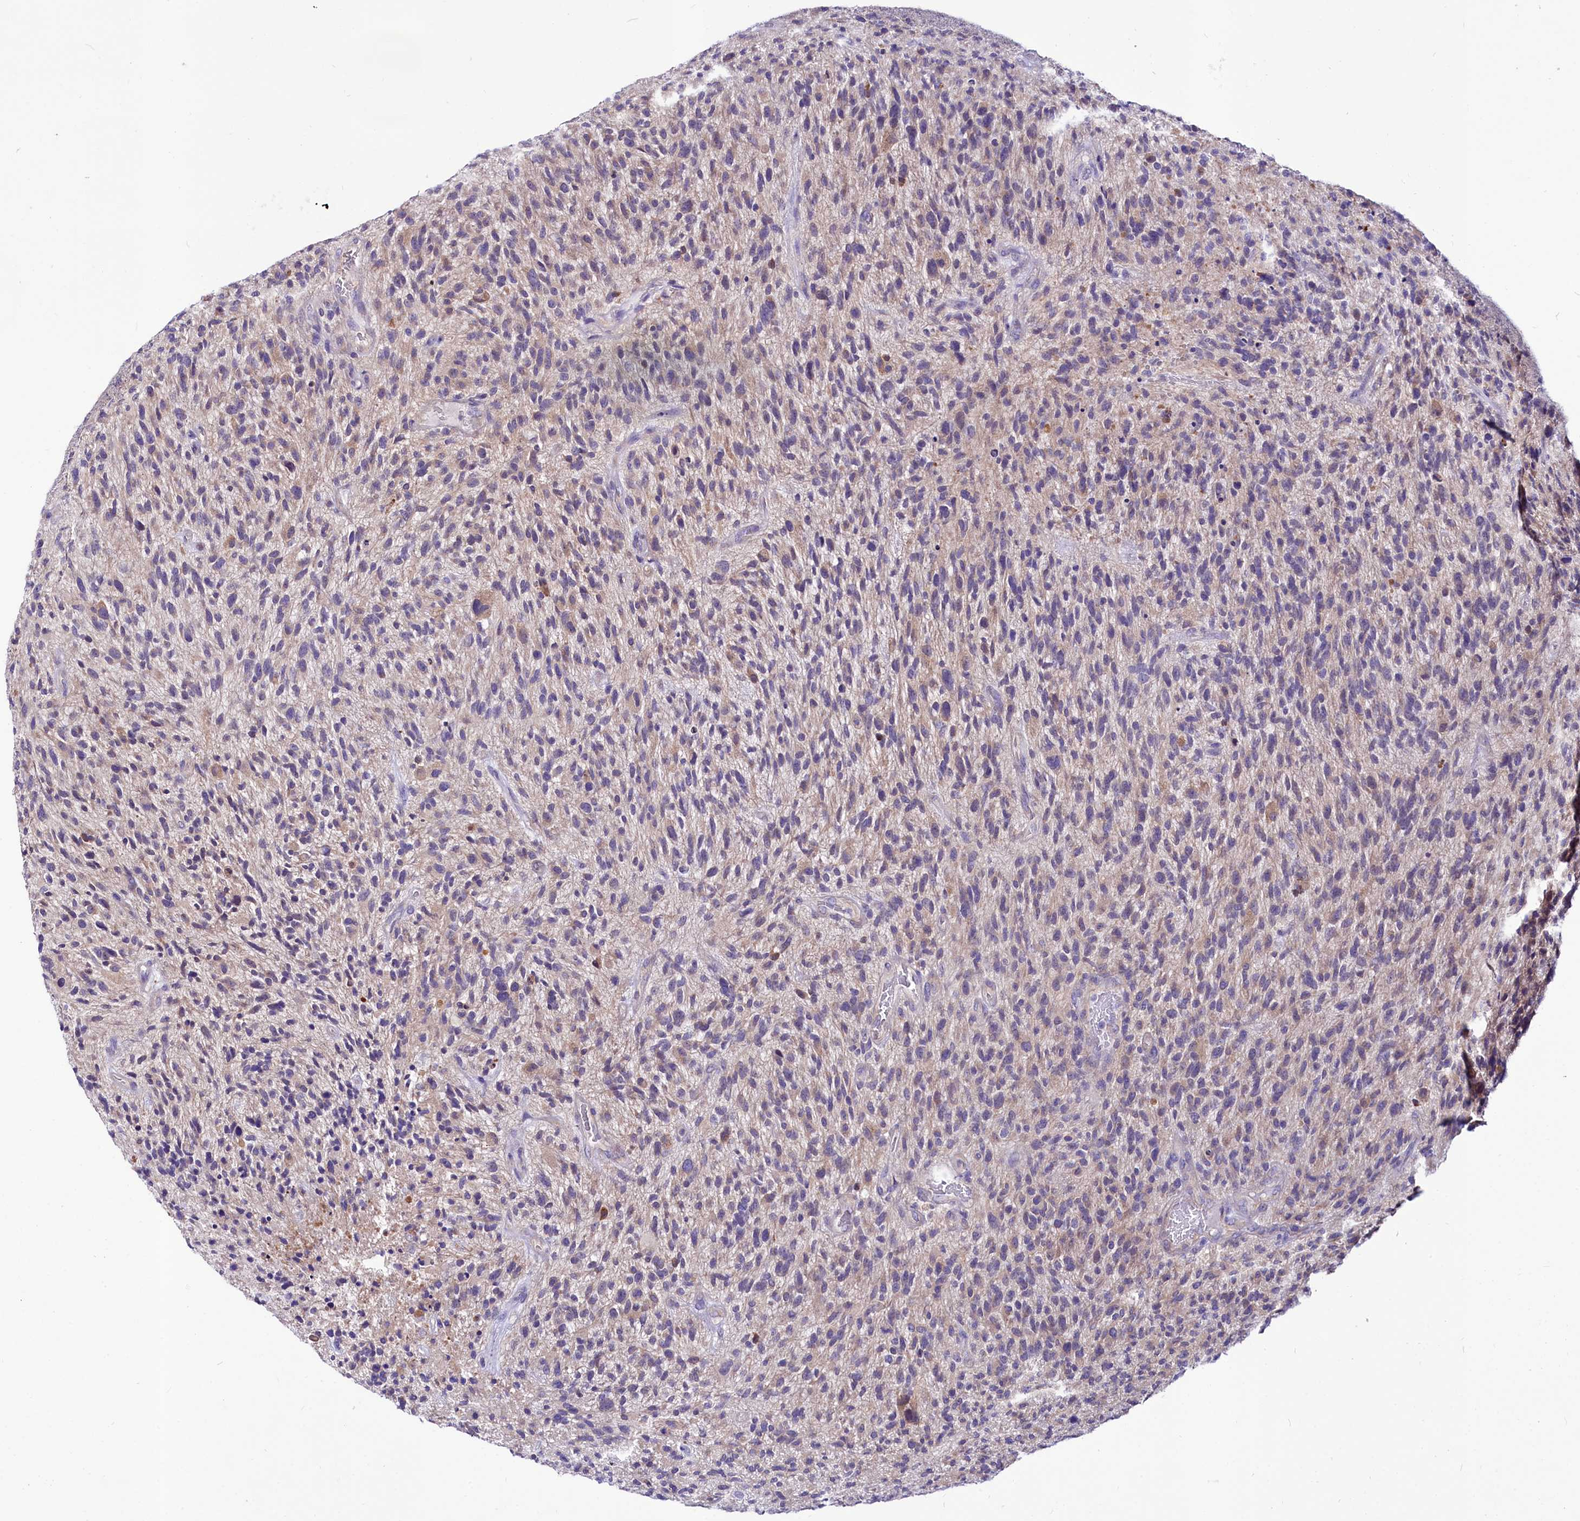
{"staining": {"intensity": "weak", "quantity": "<25%", "location": "cytoplasmic/membranous"}, "tissue": "glioma", "cell_type": "Tumor cells", "image_type": "cancer", "snomed": [{"axis": "morphology", "description": "Glioma, malignant, High grade"}, {"axis": "topography", "description": "Brain"}], "caption": "Immunohistochemical staining of human malignant high-grade glioma shows no significant expression in tumor cells.", "gene": "ABHD5", "patient": {"sex": "male", "age": 47}}